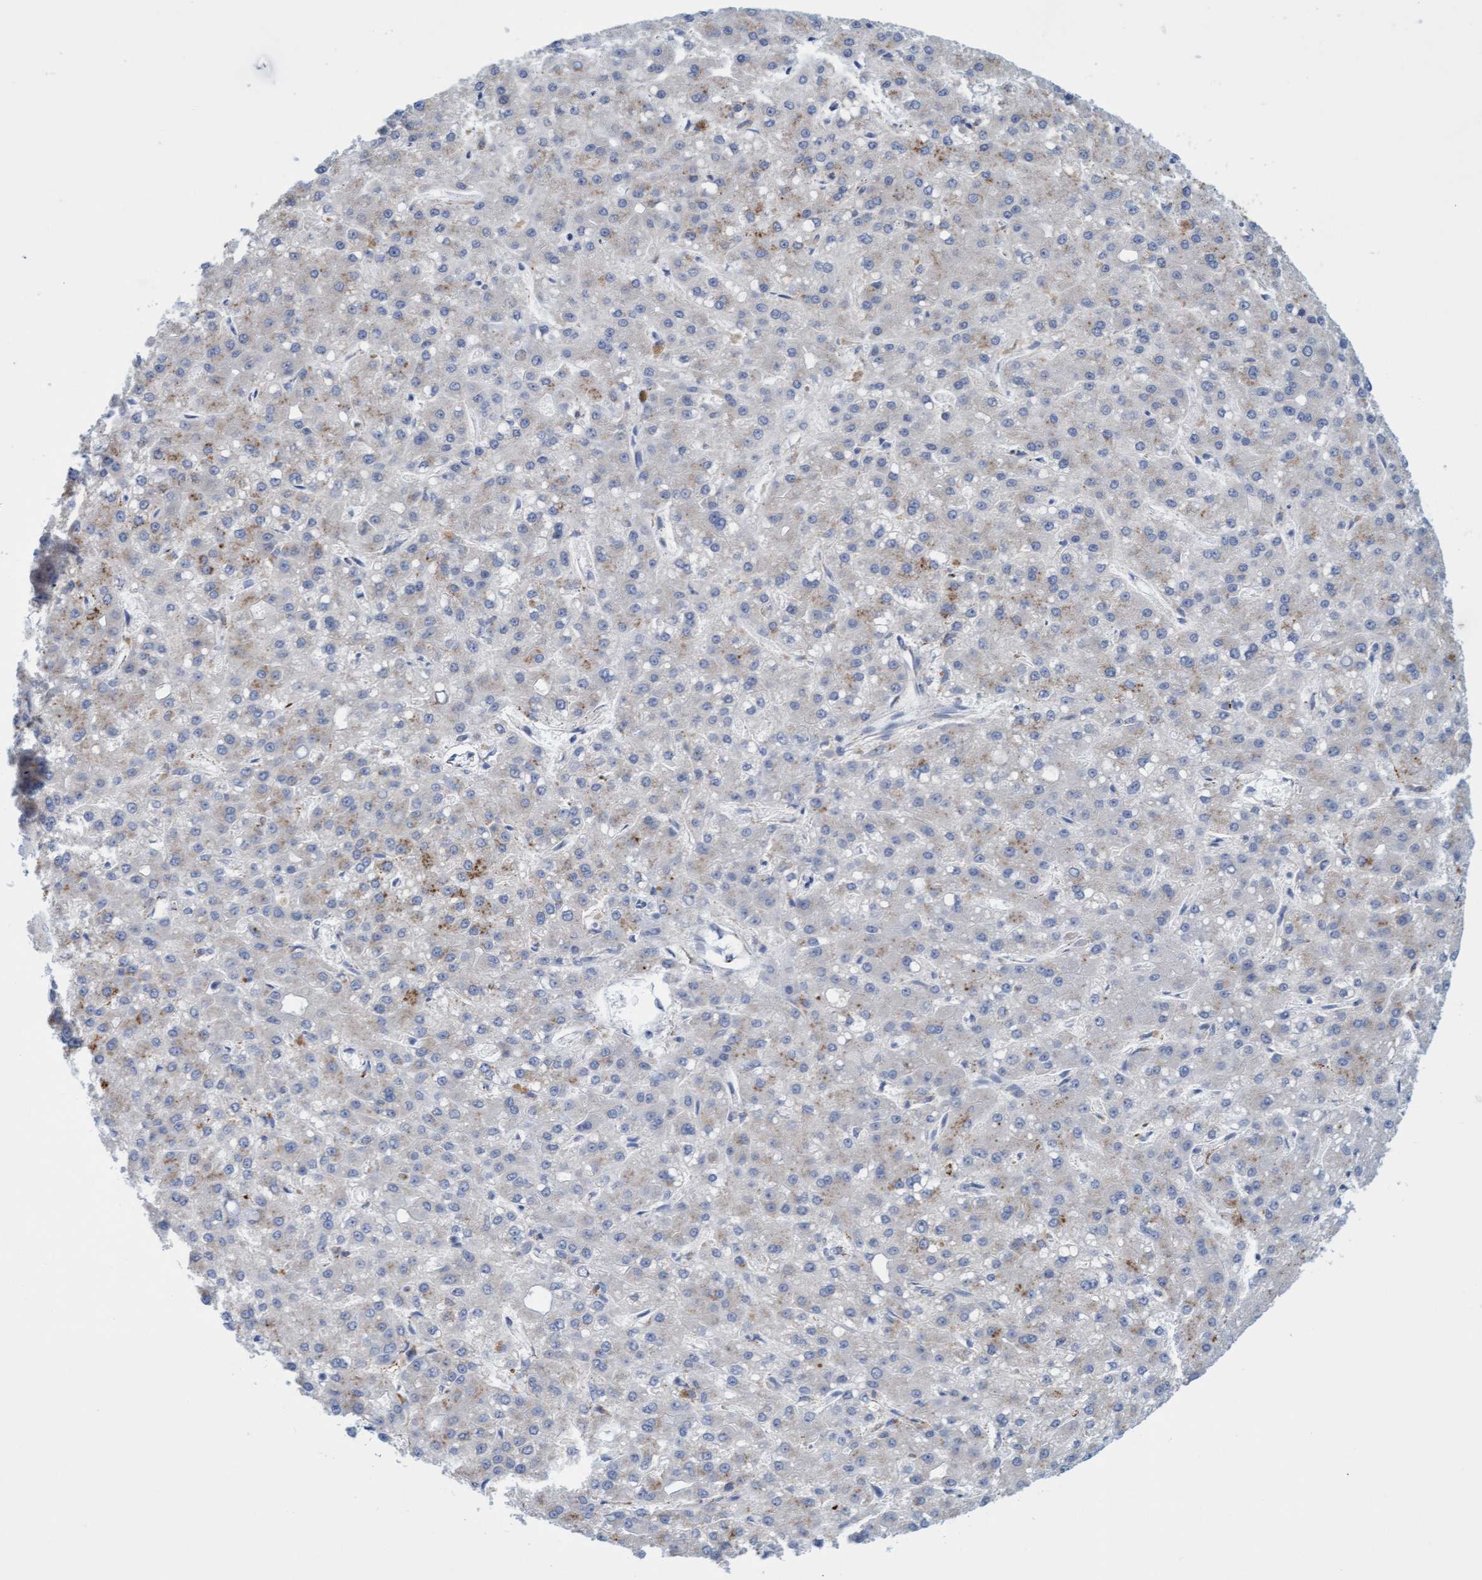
{"staining": {"intensity": "weak", "quantity": "<25%", "location": "cytoplasmic/membranous"}, "tissue": "liver cancer", "cell_type": "Tumor cells", "image_type": "cancer", "snomed": [{"axis": "morphology", "description": "Carcinoma, Hepatocellular, NOS"}, {"axis": "topography", "description": "Liver"}], "caption": "This is an IHC histopathology image of liver hepatocellular carcinoma. There is no positivity in tumor cells.", "gene": "SGSH", "patient": {"sex": "male", "age": 67}}